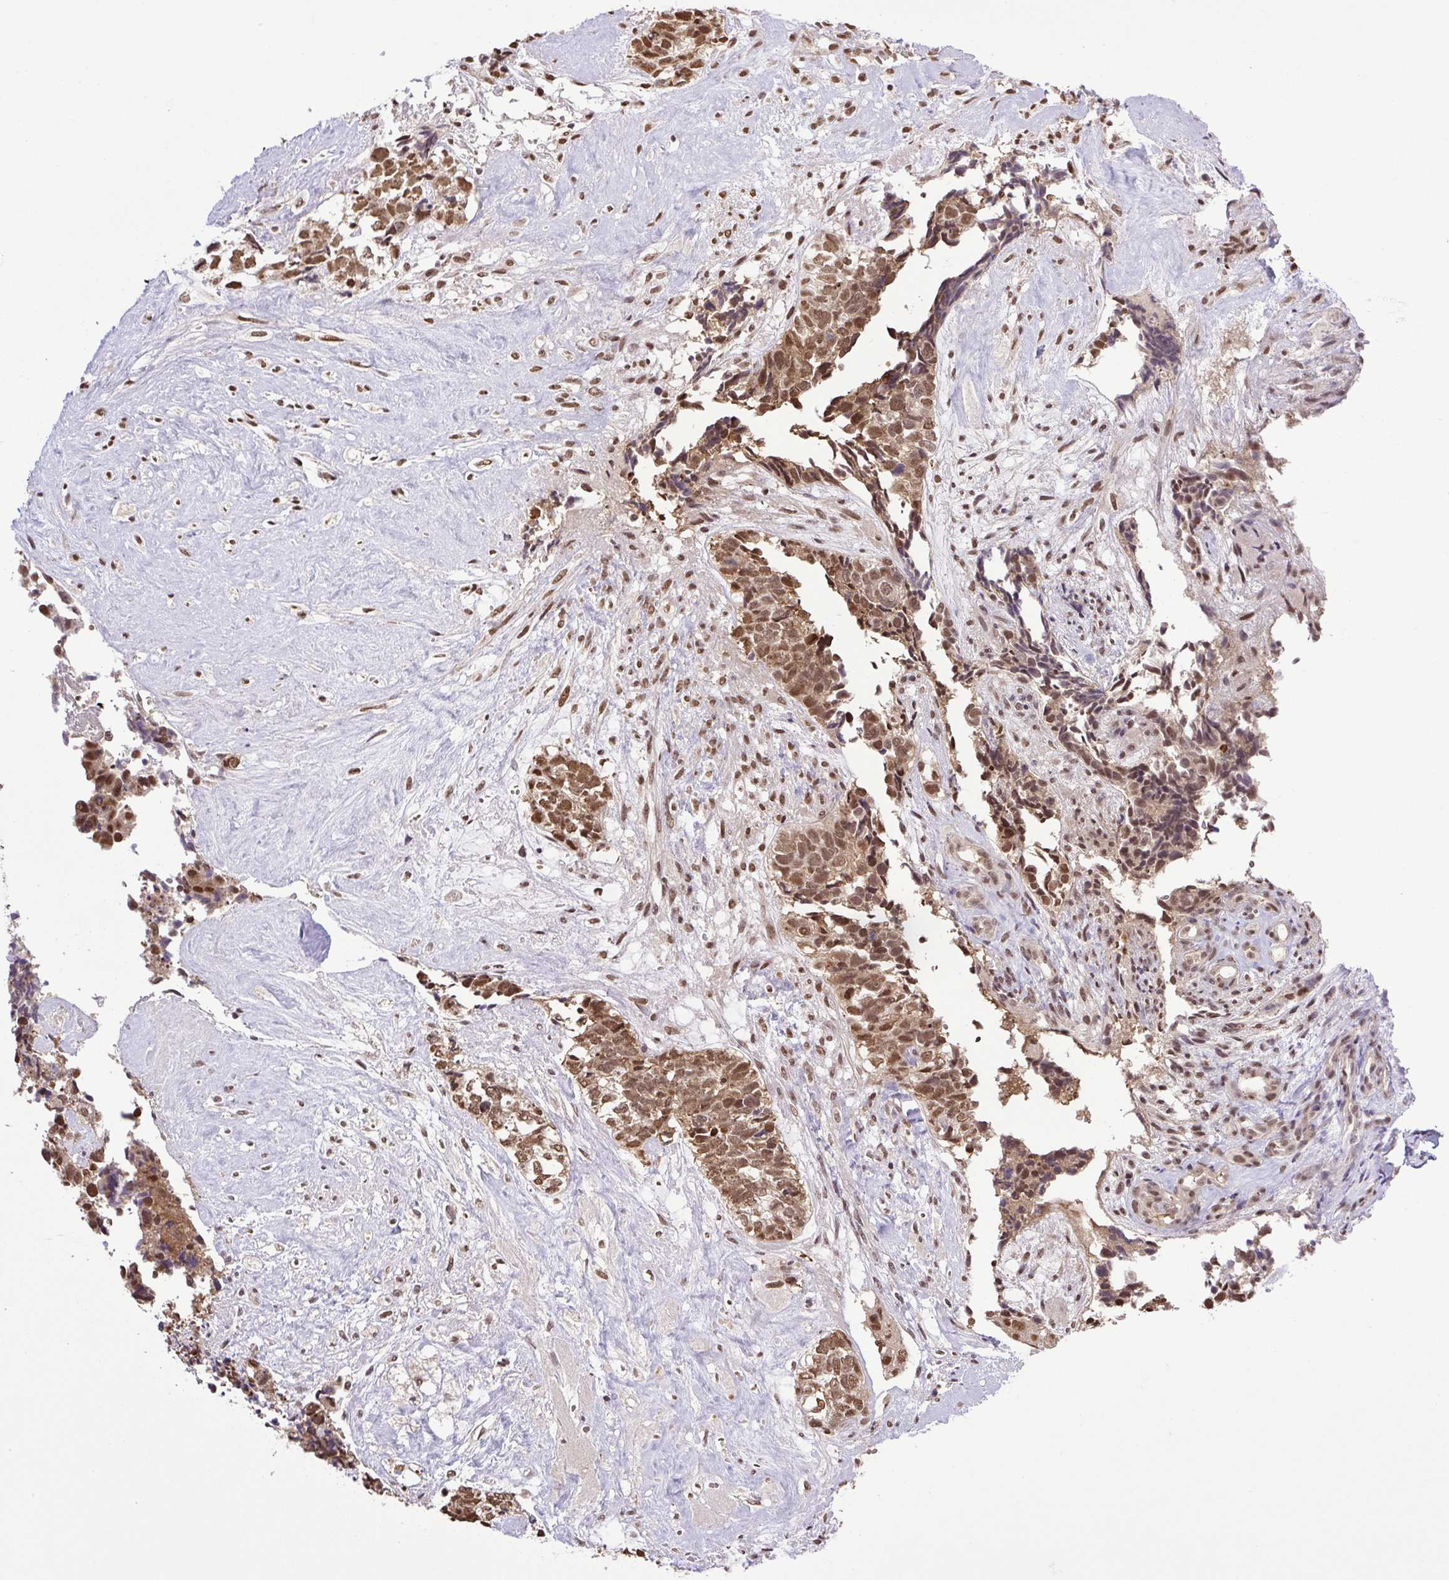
{"staining": {"intensity": "moderate", "quantity": ">75%", "location": "cytoplasmic/membranous,nuclear"}, "tissue": "cervical cancer", "cell_type": "Tumor cells", "image_type": "cancer", "snomed": [{"axis": "morphology", "description": "Squamous cell carcinoma, NOS"}, {"axis": "topography", "description": "Cervix"}], "caption": "Squamous cell carcinoma (cervical) stained for a protein displays moderate cytoplasmic/membranous and nuclear positivity in tumor cells. Using DAB (brown) and hematoxylin (blue) stains, captured at high magnification using brightfield microscopy.", "gene": "SGTA", "patient": {"sex": "female", "age": 63}}